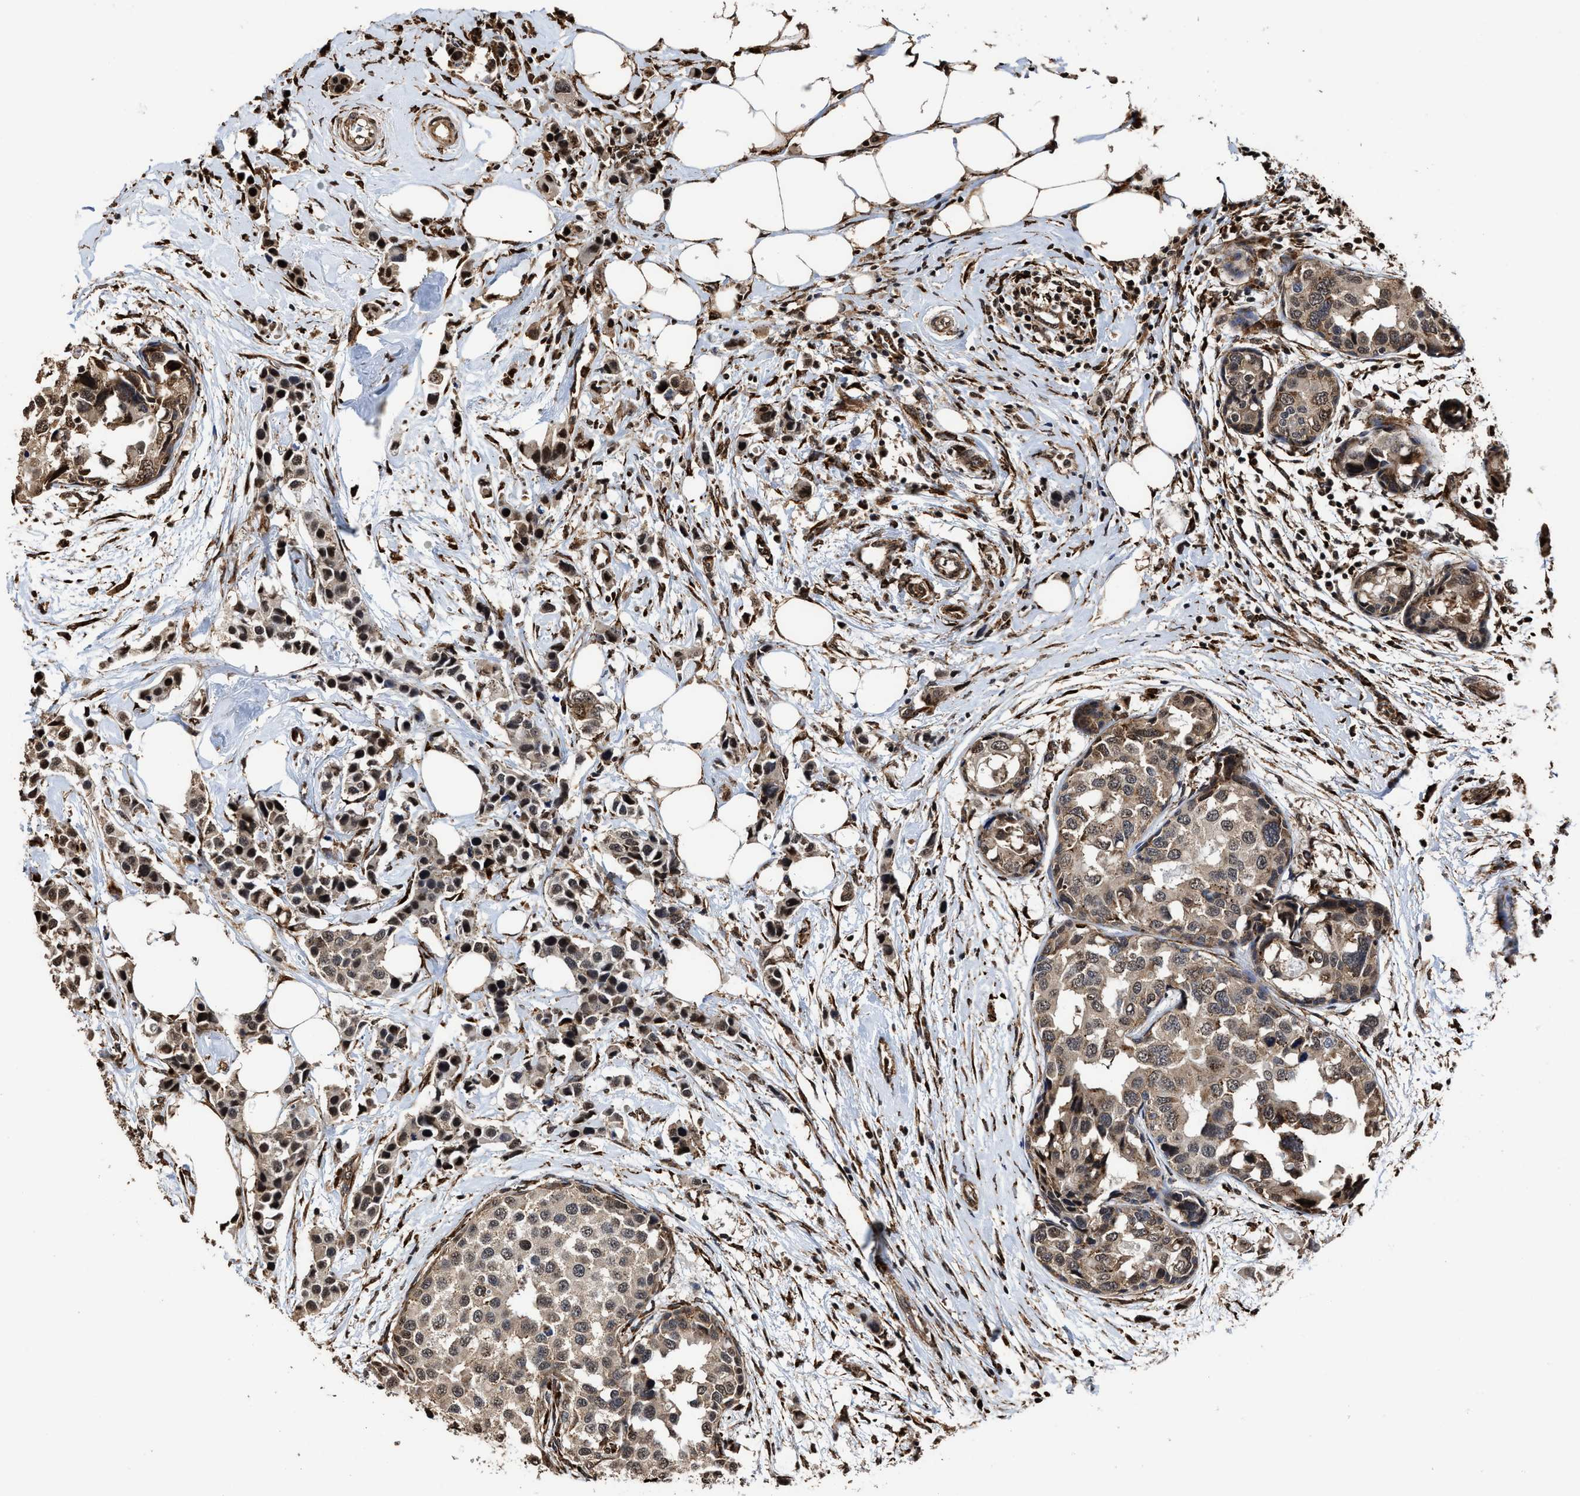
{"staining": {"intensity": "moderate", "quantity": ">75%", "location": "cytoplasmic/membranous,nuclear"}, "tissue": "breast cancer", "cell_type": "Tumor cells", "image_type": "cancer", "snomed": [{"axis": "morphology", "description": "Normal tissue, NOS"}, {"axis": "morphology", "description": "Duct carcinoma"}, {"axis": "topography", "description": "Breast"}], "caption": "Immunohistochemical staining of human intraductal carcinoma (breast) exhibits medium levels of moderate cytoplasmic/membranous and nuclear staining in approximately >75% of tumor cells.", "gene": "SEPTIN2", "patient": {"sex": "female", "age": 50}}